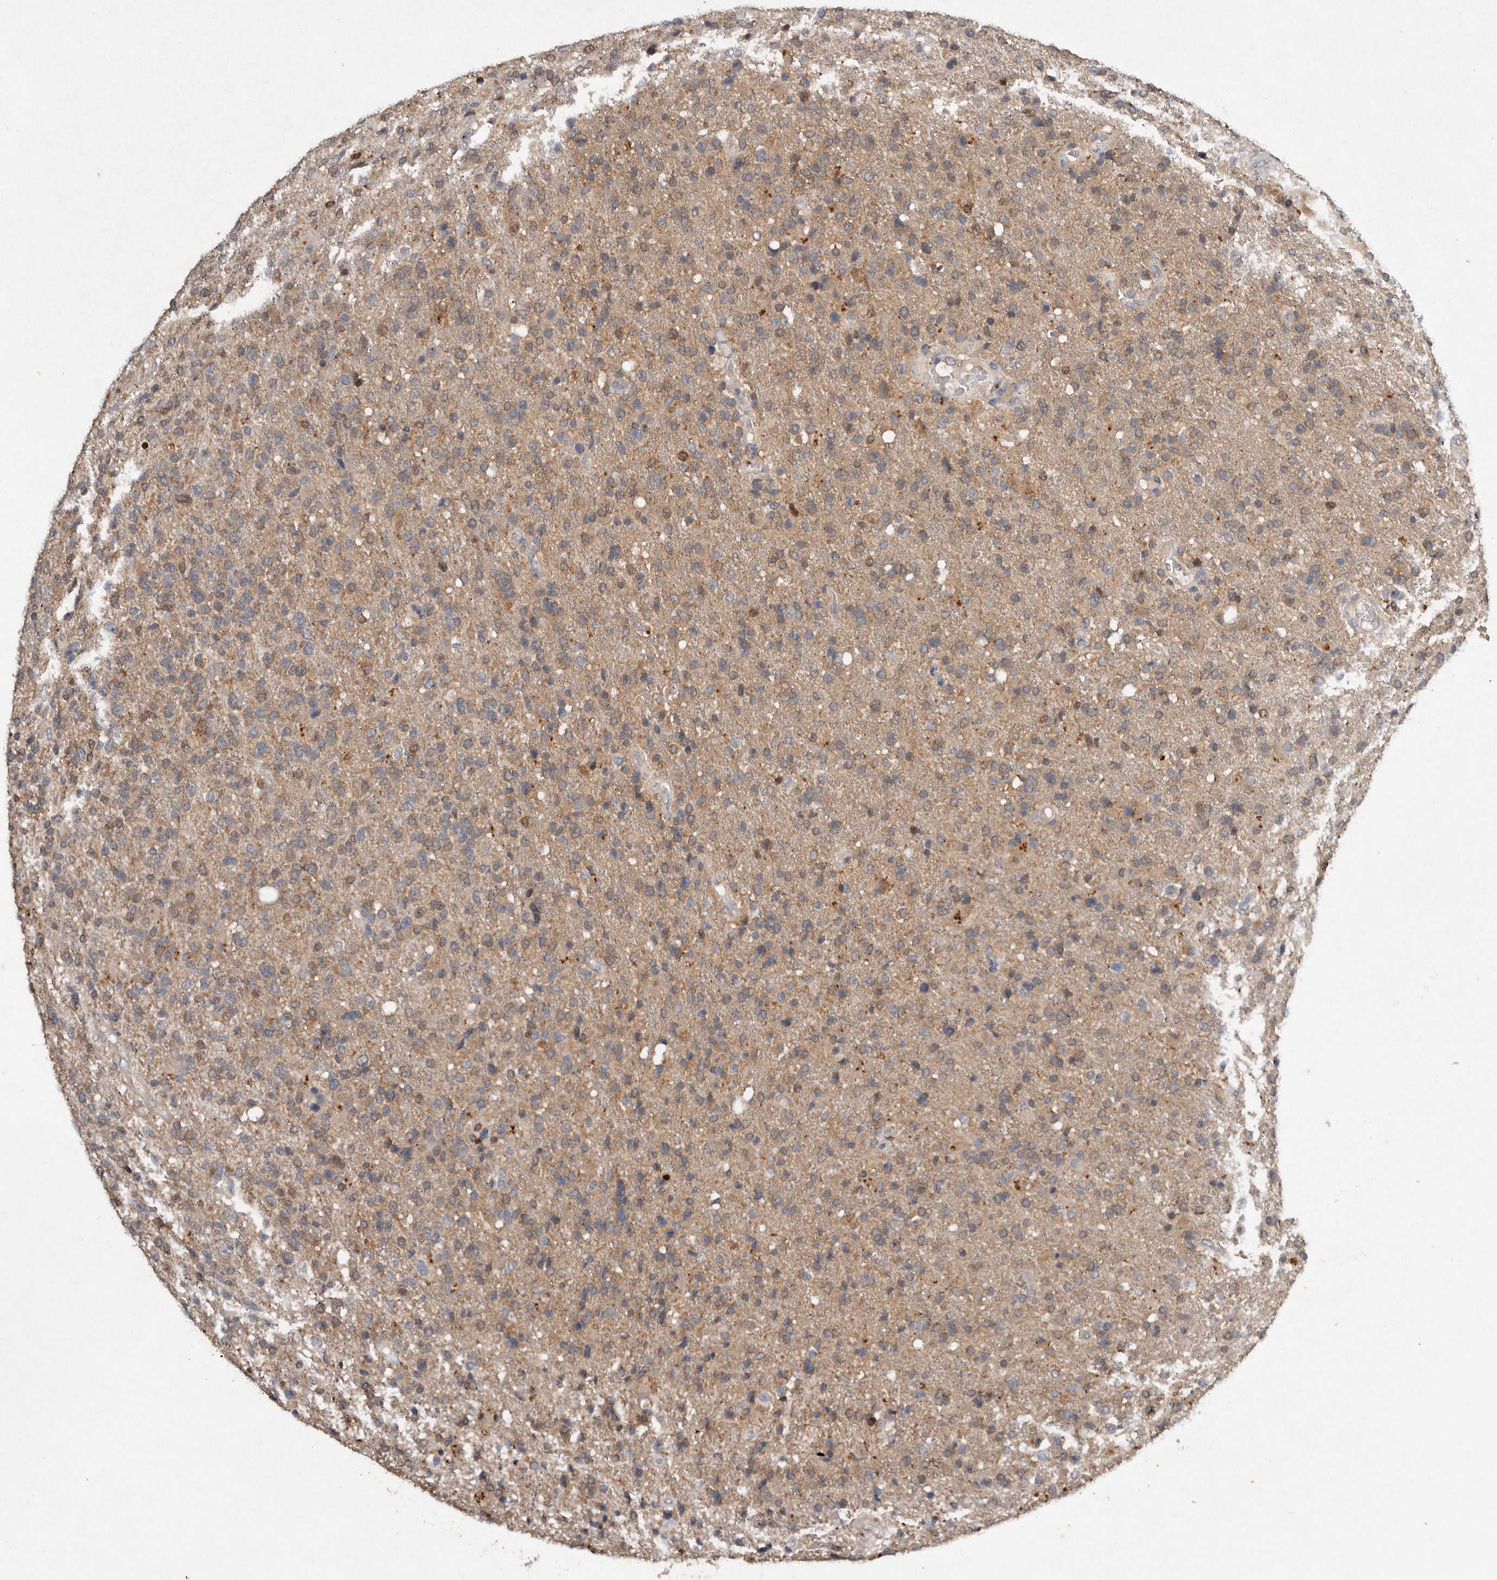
{"staining": {"intensity": "weak", "quantity": "25%-75%", "location": "cytoplasmic/membranous"}, "tissue": "glioma", "cell_type": "Tumor cells", "image_type": "cancer", "snomed": [{"axis": "morphology", "description": "Glioma, malignant, High grade"}, {"axis": "topography", "description": "Brain"}], "caption": "A high-resolution micrograph shows IHC staining of malignant glioma (high-grade), which displays weak cytoplasmic/membranous expression in about 25%-75% of tumor cells. The protein of interest is shown in brown color, while the nuclei are stained blue.", "gene": "EDEM1", "patient": {"sex": "male", "age": 72}}